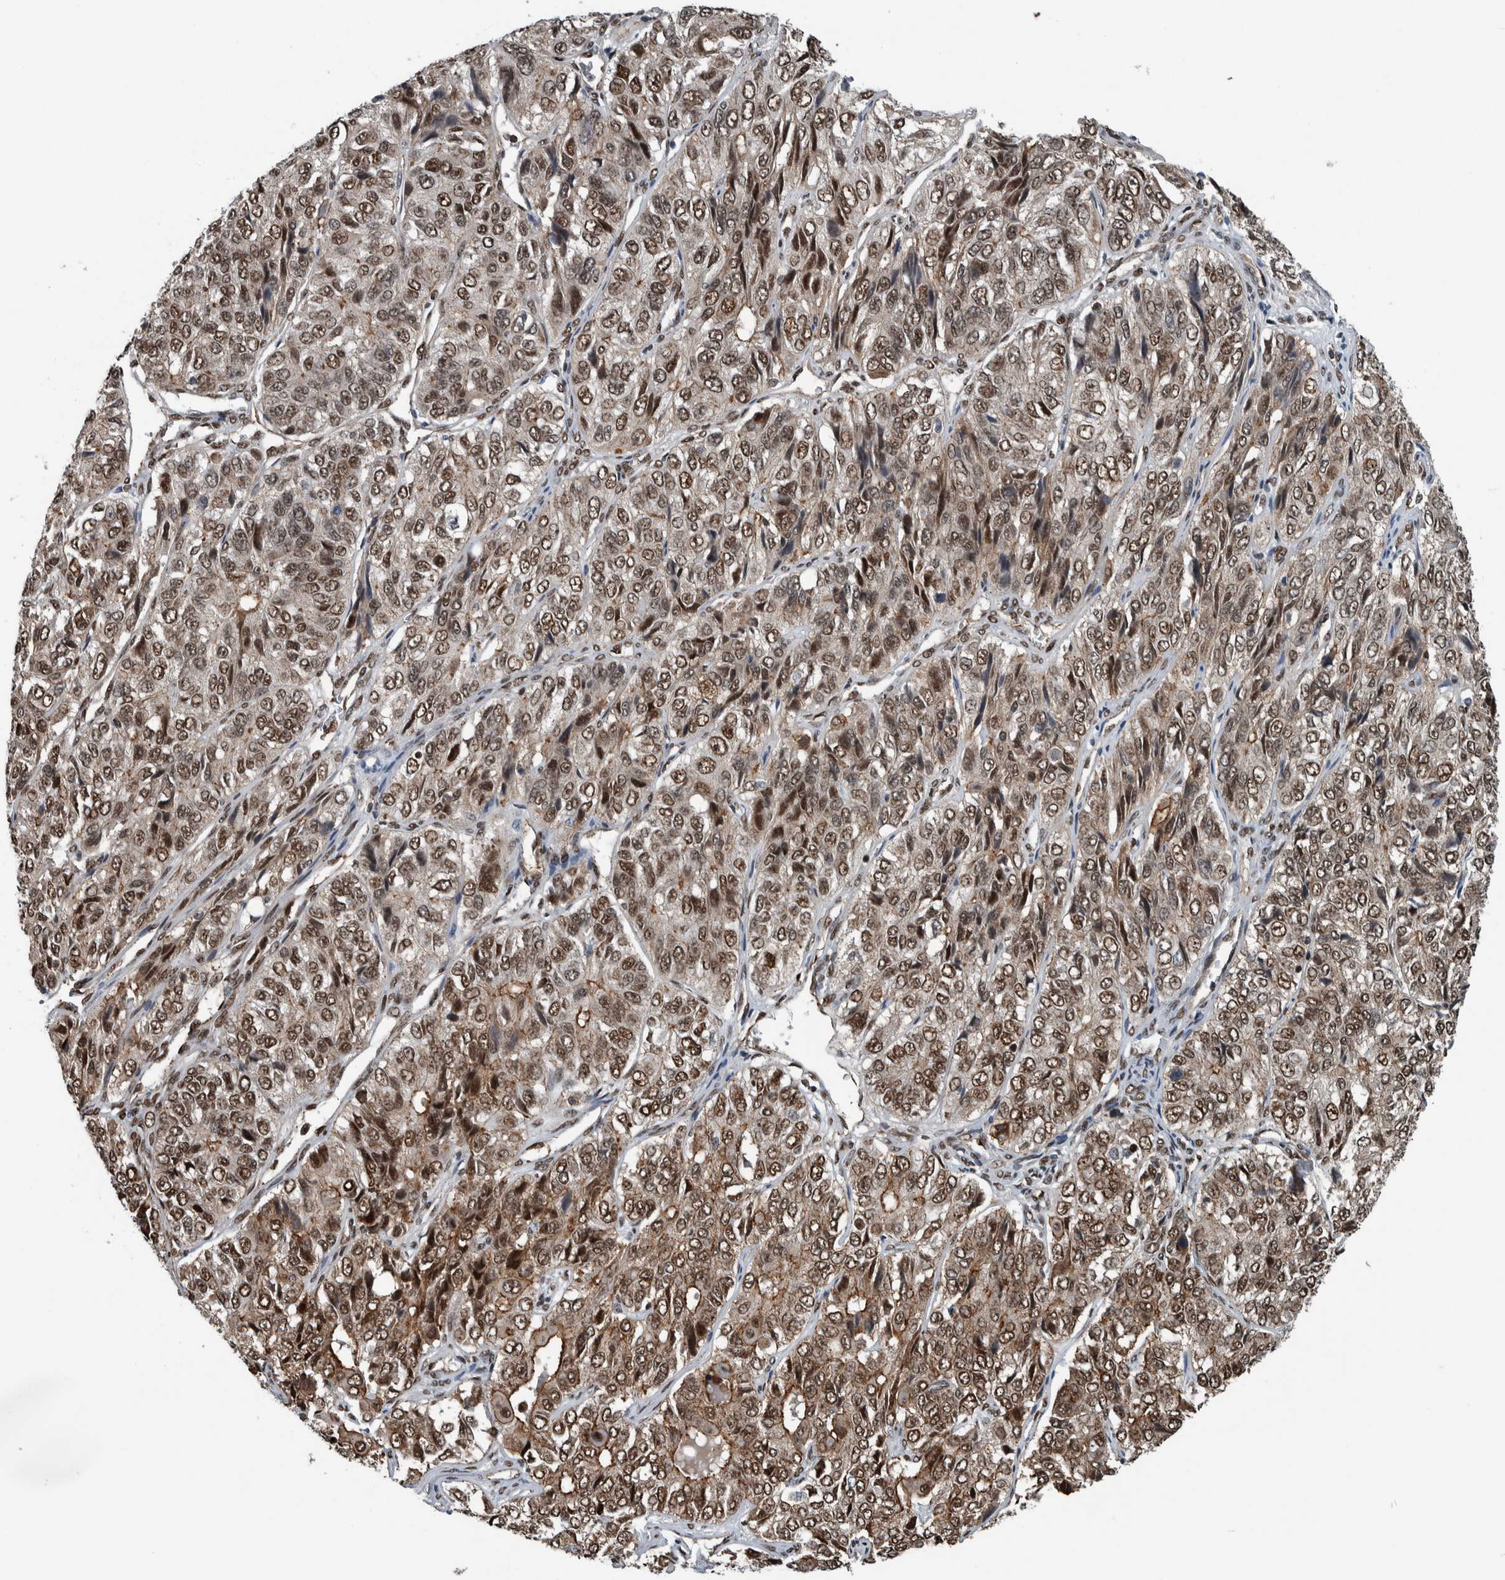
{"staining": {"intensity": "moderate", "quantity": ">75%", "location": "cytoplasmic/membranous,nuclear"}, "tissue": "ovarian cancer", "cell_type": "Tumor cells", "image_type": "cancer", "snomed": [{"axis": "morphology", "description": "Carcinoma, endometroid"}, {"axis": "topography", "description": "Ovary"}], "caption": "Ovarian endometroid carcinoma stained with DAB (3,3'-diaminobenzidine) immunohistochemistry shows medium levels of moderate cytoplasmic/membranous and nuclear staining in about >75% of tumor cells. The staining was performed using DAB (3,3'-diaminobenzidine), with brown indicating positive protein expression. Nuclei are stained blue with hematoxylin.", "gene": "FAM135B", "patient": {"sex": "female", "age": 51}}